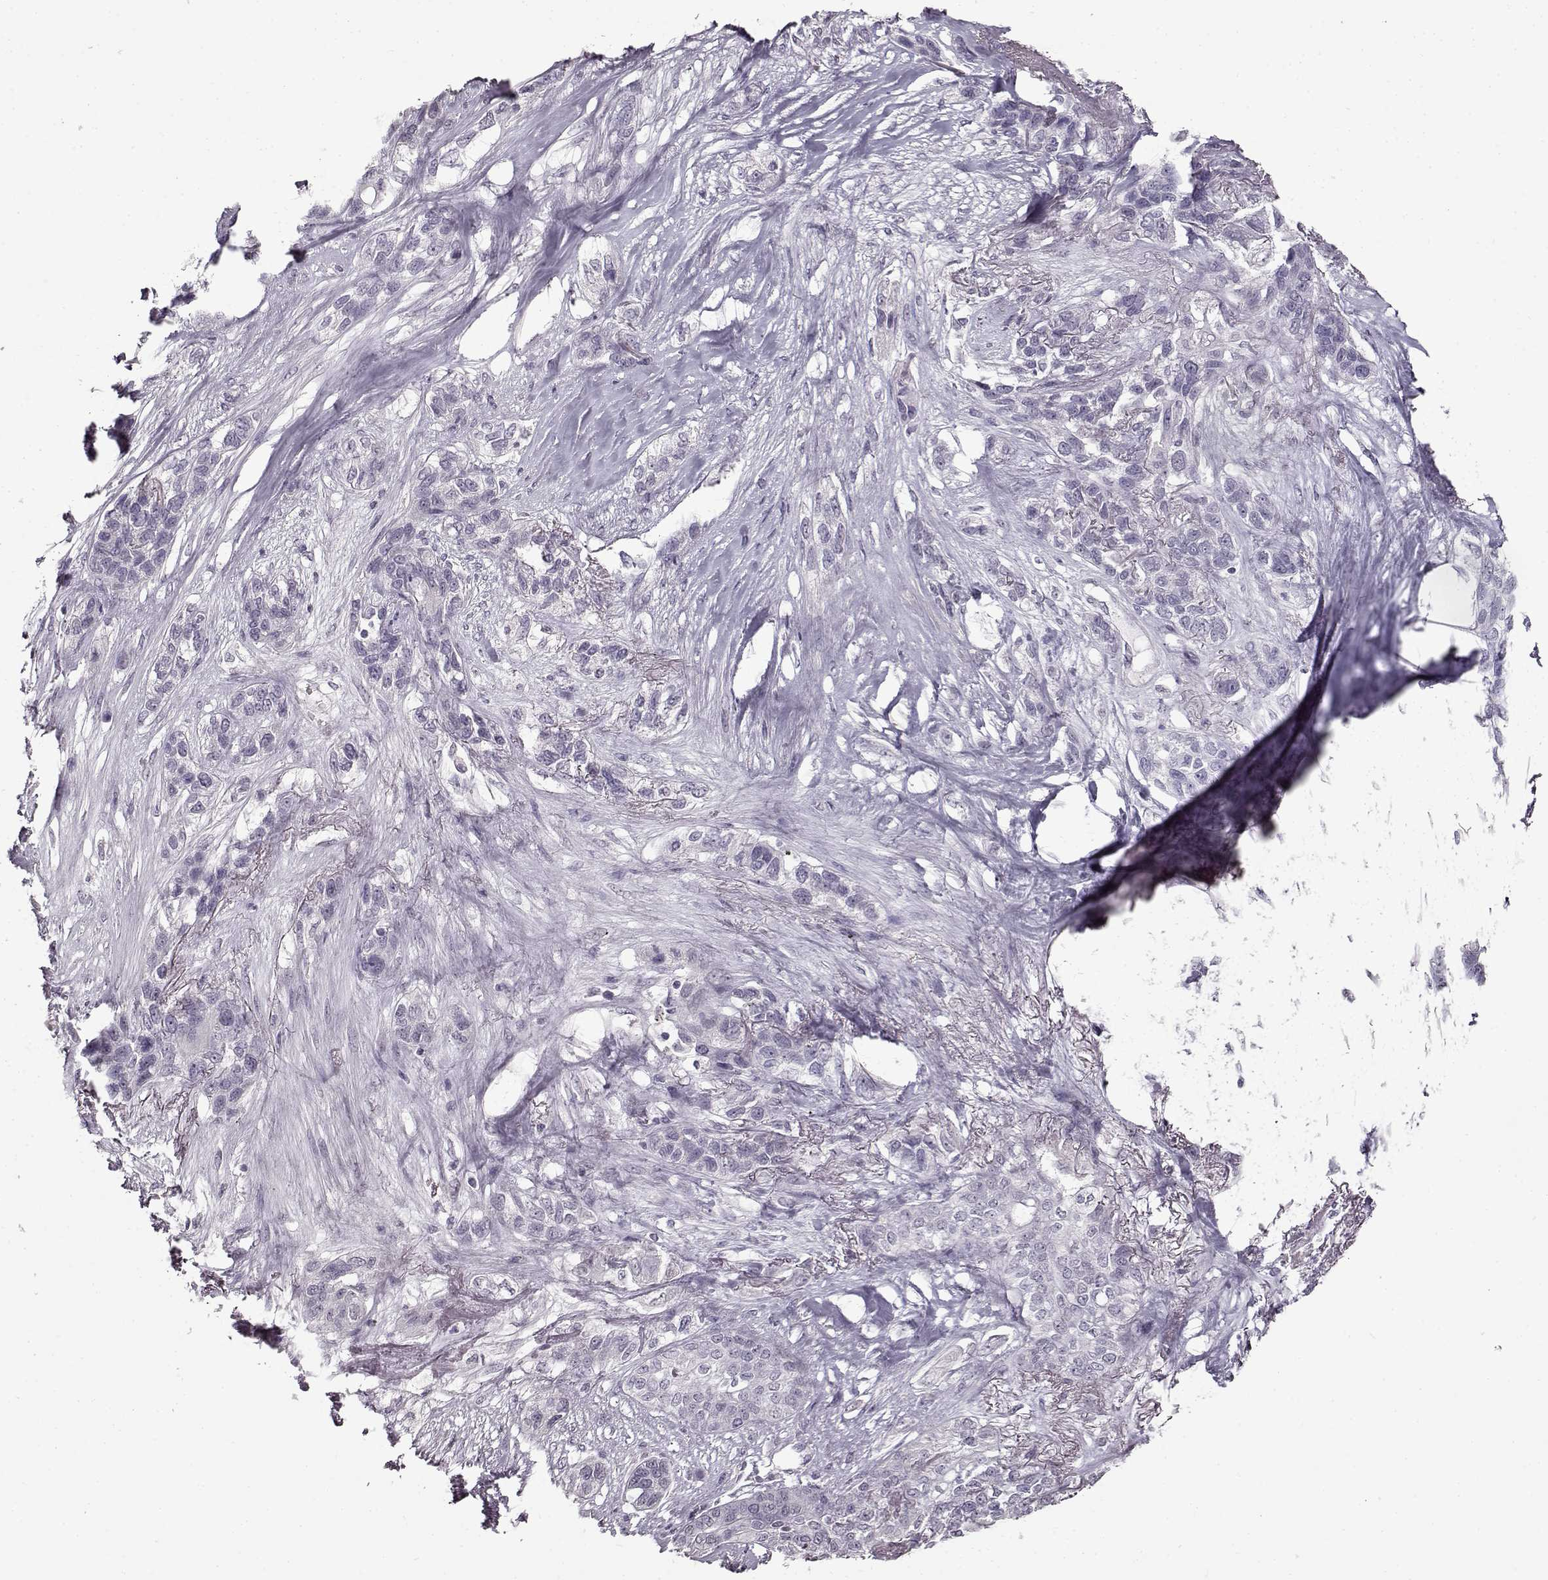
{"staining": {"intensity": "negative", "quantity": "none", "location": "none"}, "tissue": "lung cancer", "cell_type": "Tumor cells", "image_type": "cancer", "snomed": [{"axis": "morphology", "description": "Squamous cell carcinoma, NOS"}, {"axis": "topography", "description": "Lung"}], "caption": "IHC micrograph of human lung cancer stained for a protein (brown), which displays no expression in tumor cells.", "gene": "FSHB", "patient": {"sex": "female", "age": 70}}